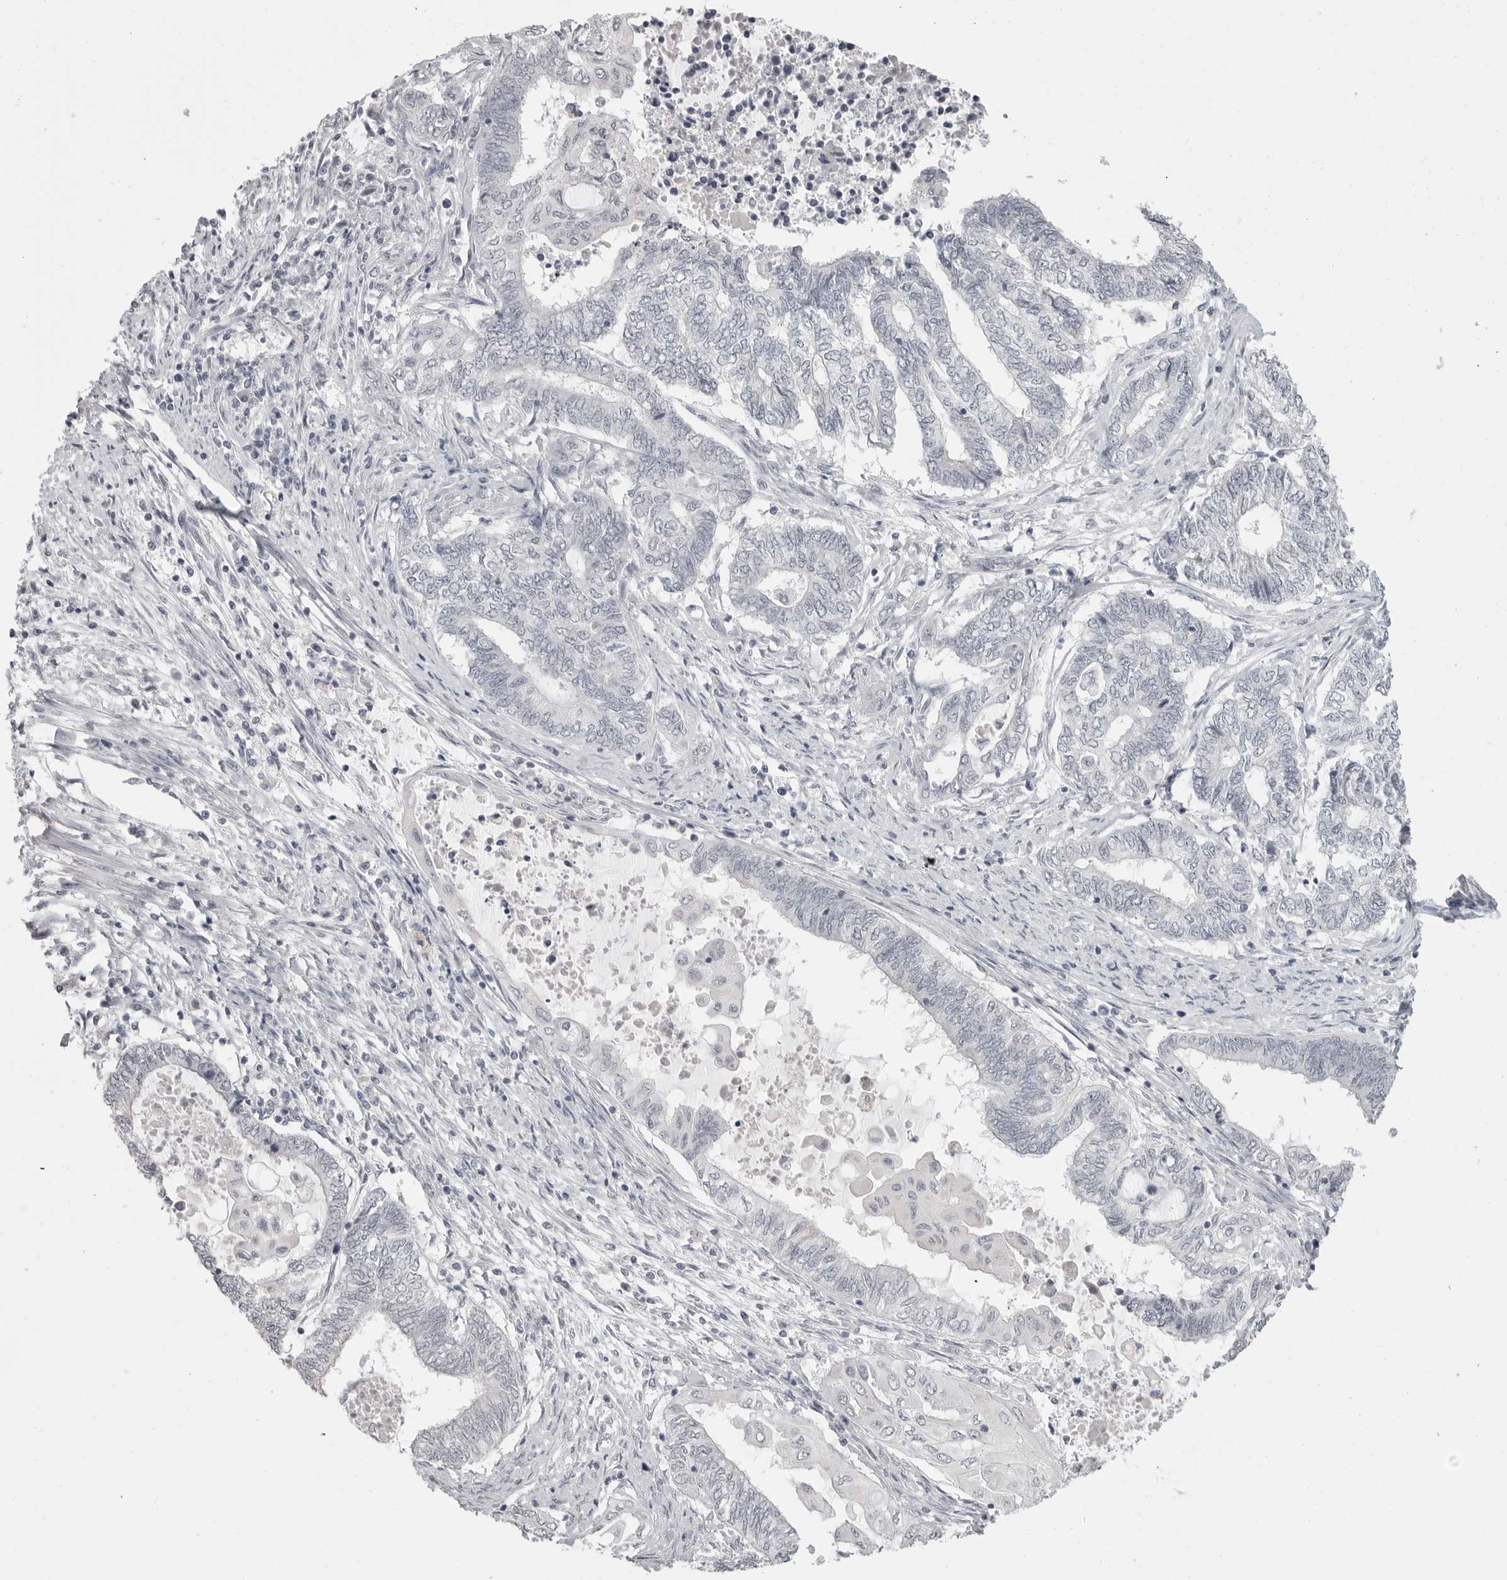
{"staining": {"intensity": "negative", "quantity": "none", "location": "none"}, "tissue": "endometrial cancer", "cell_type": "Tumor cells", "image_type": "cancer", "snomed": [{"axis": "morphology", "description": "Adenocarcinoma, NOS"}, {"axis": "topography", "description": "Uterus"}, {"axis": "topography", "description": "Endometrium"}], "caption": "This is an IHC micrograph of endometrial cancer. There is no positivity in tumor cells.", "gene": "PRSS1", "patient": {"sex": "female", "age": 70}}